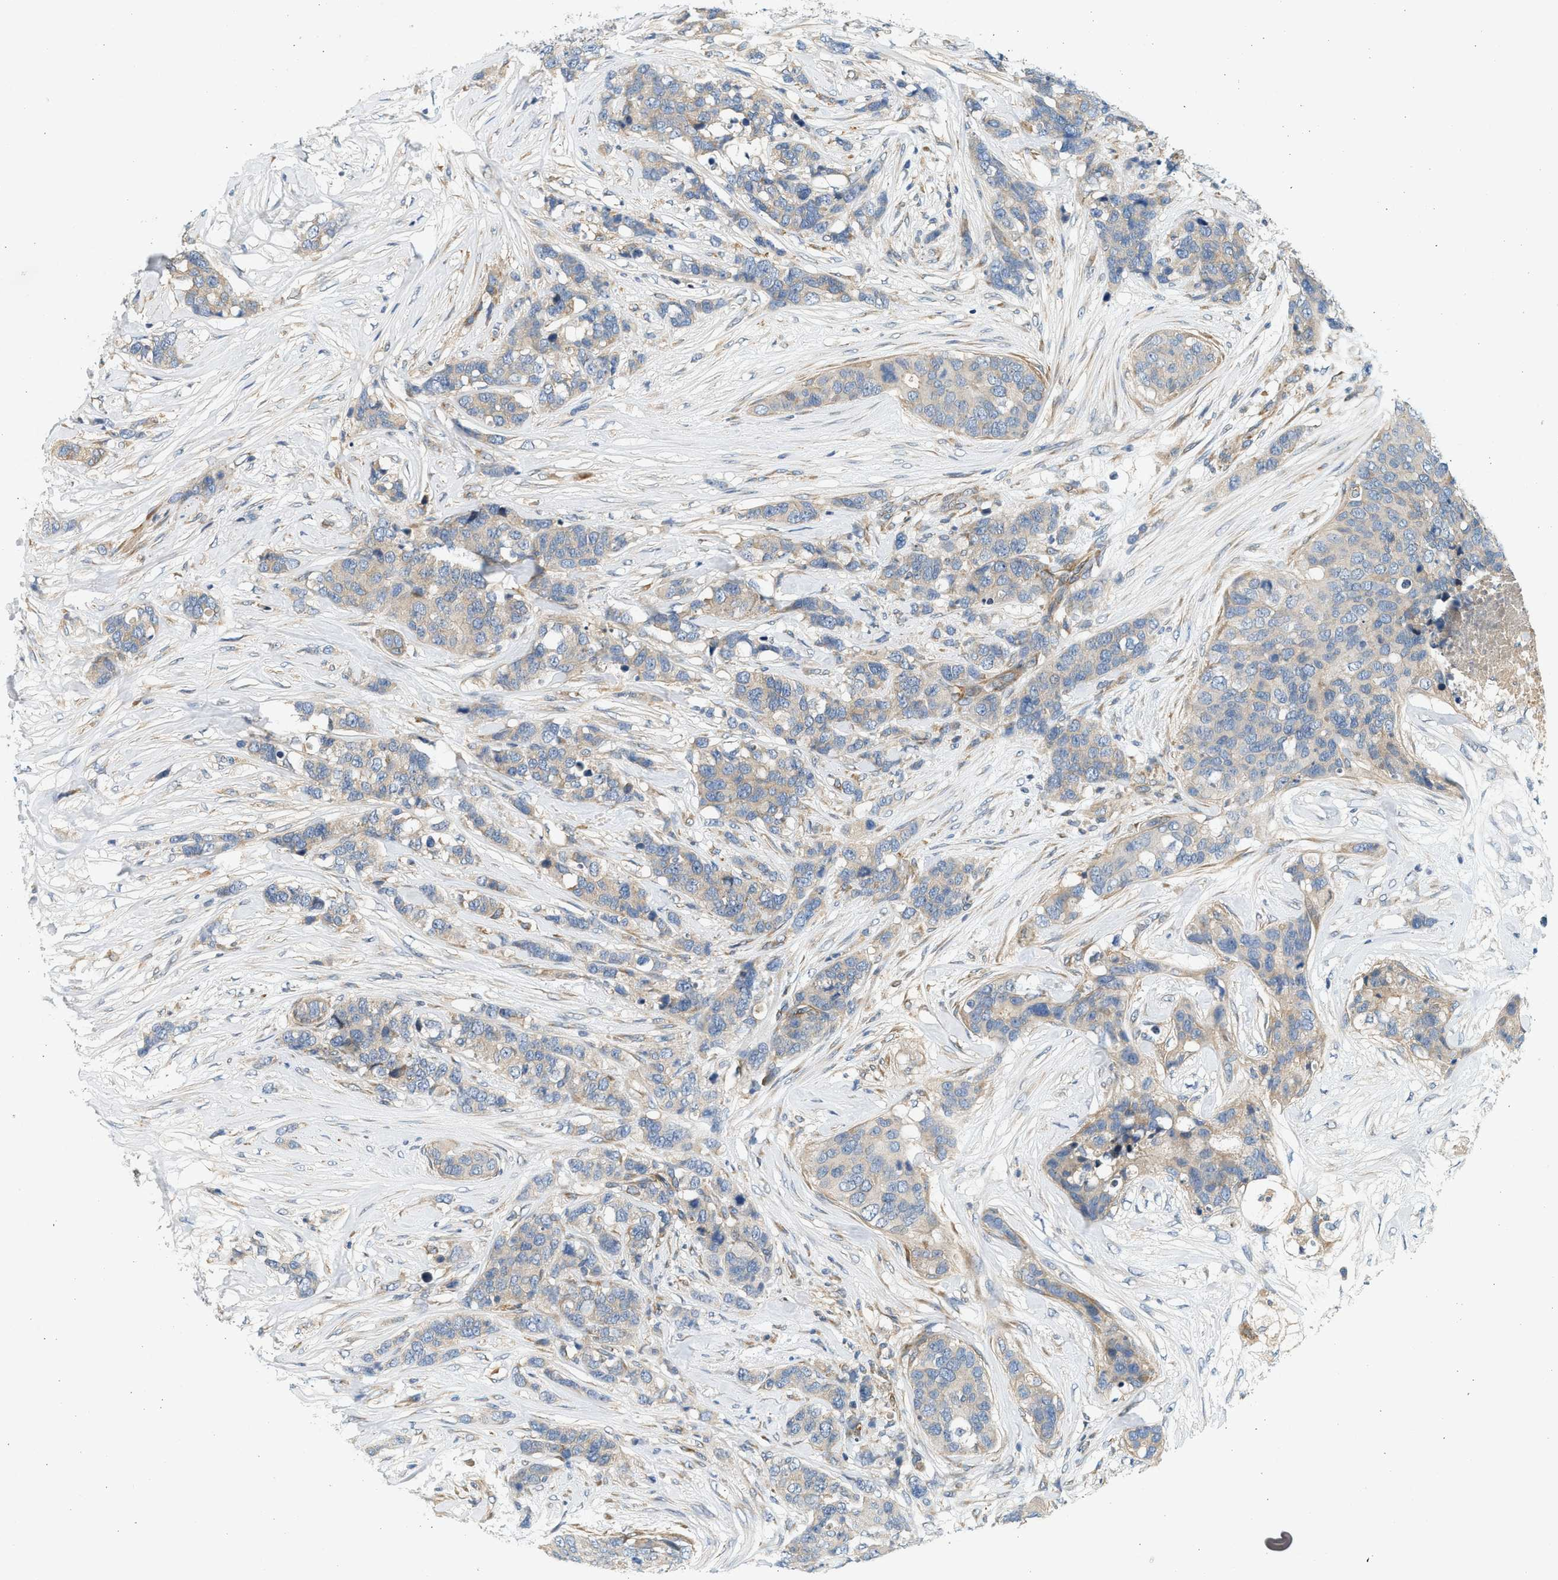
{"staining": {"intensity": "weak", "quantity": "25%-75%", "location": "cytoplasmic/membranous"}, "tissue": "breast cancer", "cell_type": "Tumor cells", "image_type": "cancer", "snomed": [{"axis": "morphology", "description": "Lobular carcinoma"}, {"axis": "topography", "description": "Breast"}], "caption": "Lobular carcinoma (breast) stained for a protein demonstrates weak cytoplasmic/membranous positivity in tumor cells. (IHC, brightfield microscopy, high magnification).", "gene": "KDELR2", "patient": {"sex": "female", "age": 59}}